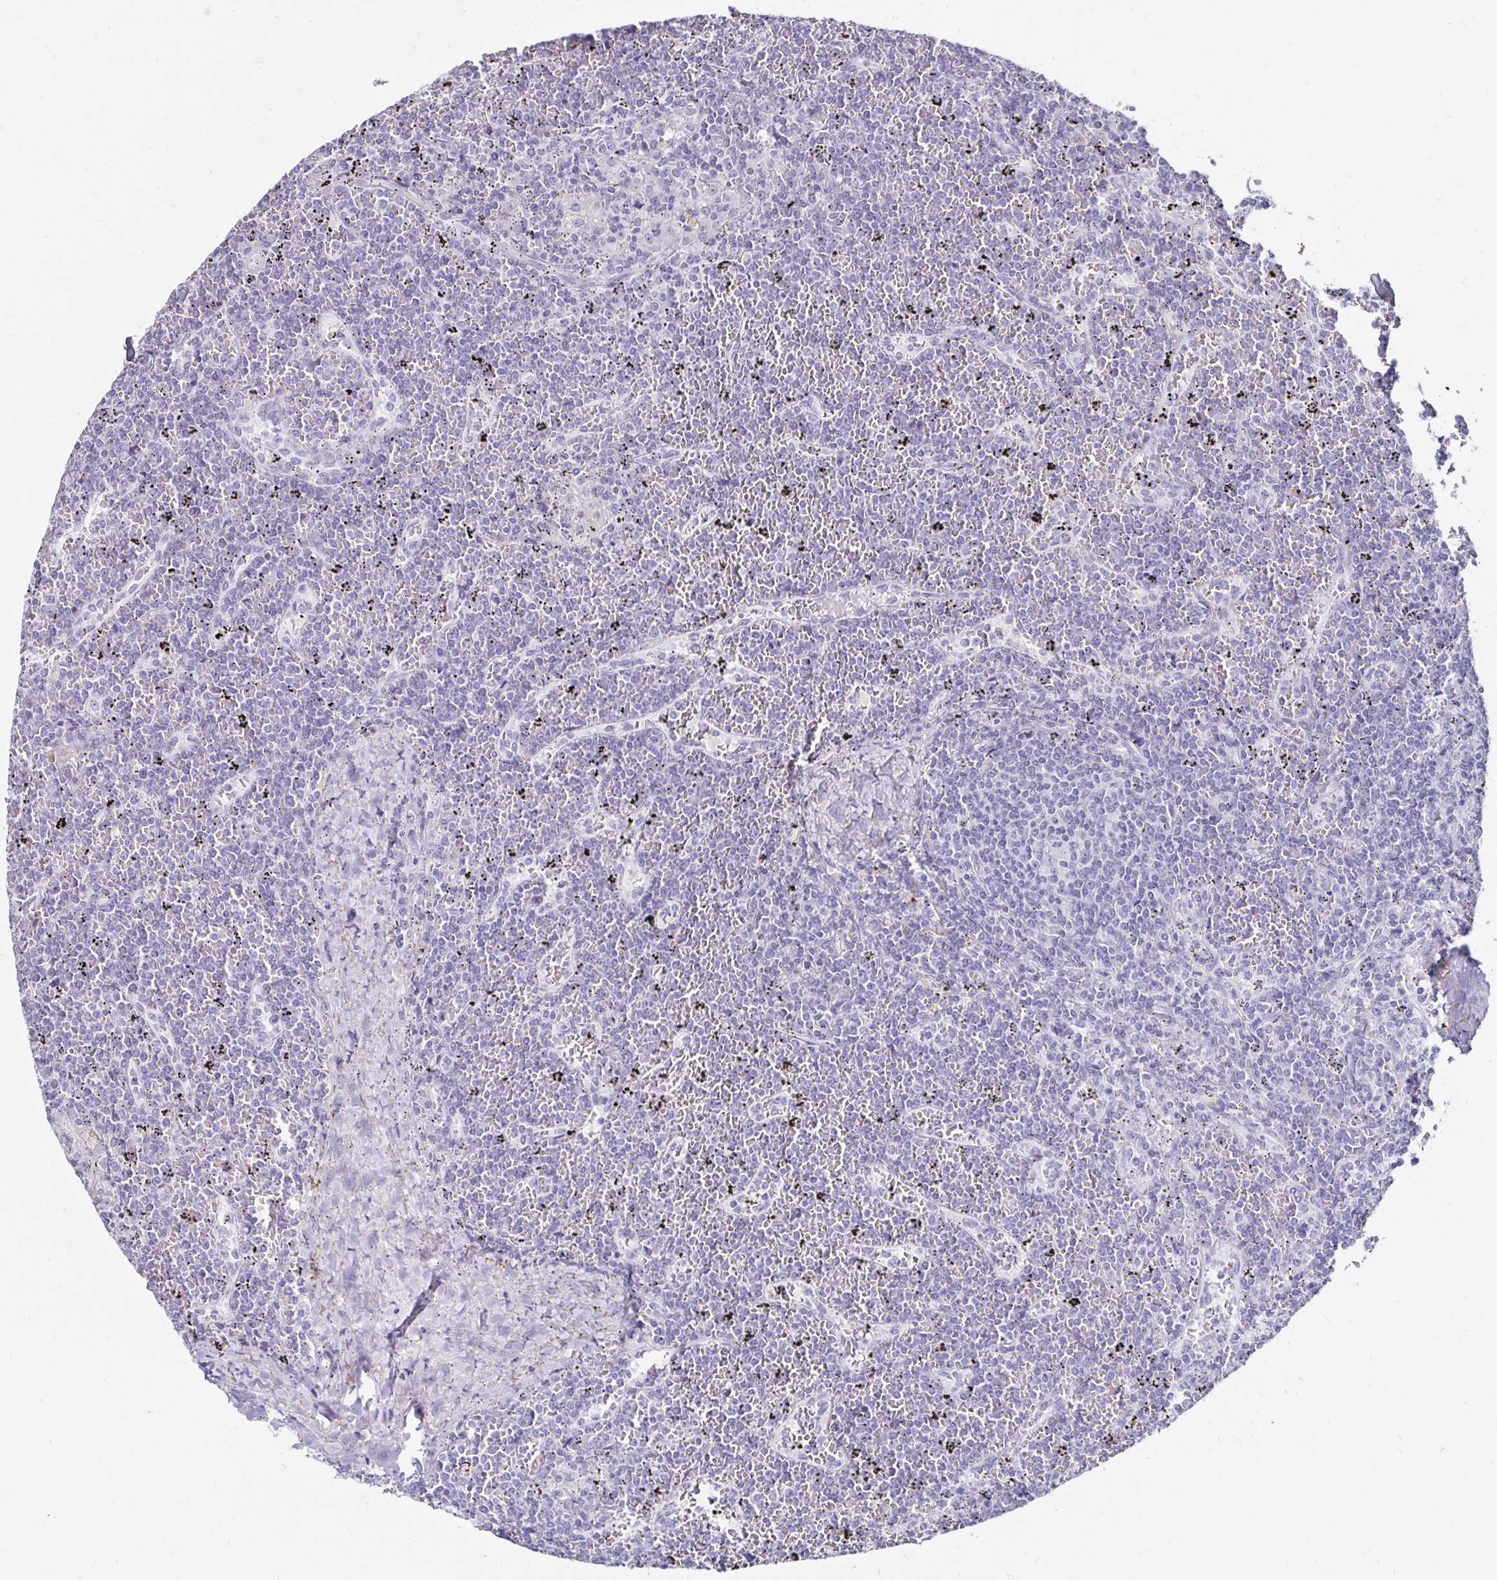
{"staining": {"intensity": "negative", "quantity": "none", "location": "none"}, "tissue": "lymphoma", "cell_type": "Tumor cells", "image_type": "cancer", "snomed": [{"axis": "morphology", "description": "Malignant lymphoma, non-Hodgkin's type, Low grade"}, {"axis": "topography", "description": "Spleen"}], "caption": "Immunohistochemistry image of lymphoma stained for a protein (brown), which reveals no expression in tumor cells. (Stains: DAB immunohistochemistry (IHC) with hematoxylin counter stain, Microscopy: brightfield microscopy at high magnification).", "gene": "TOMM34", "patient": {"sex": "female", "age": 19}}